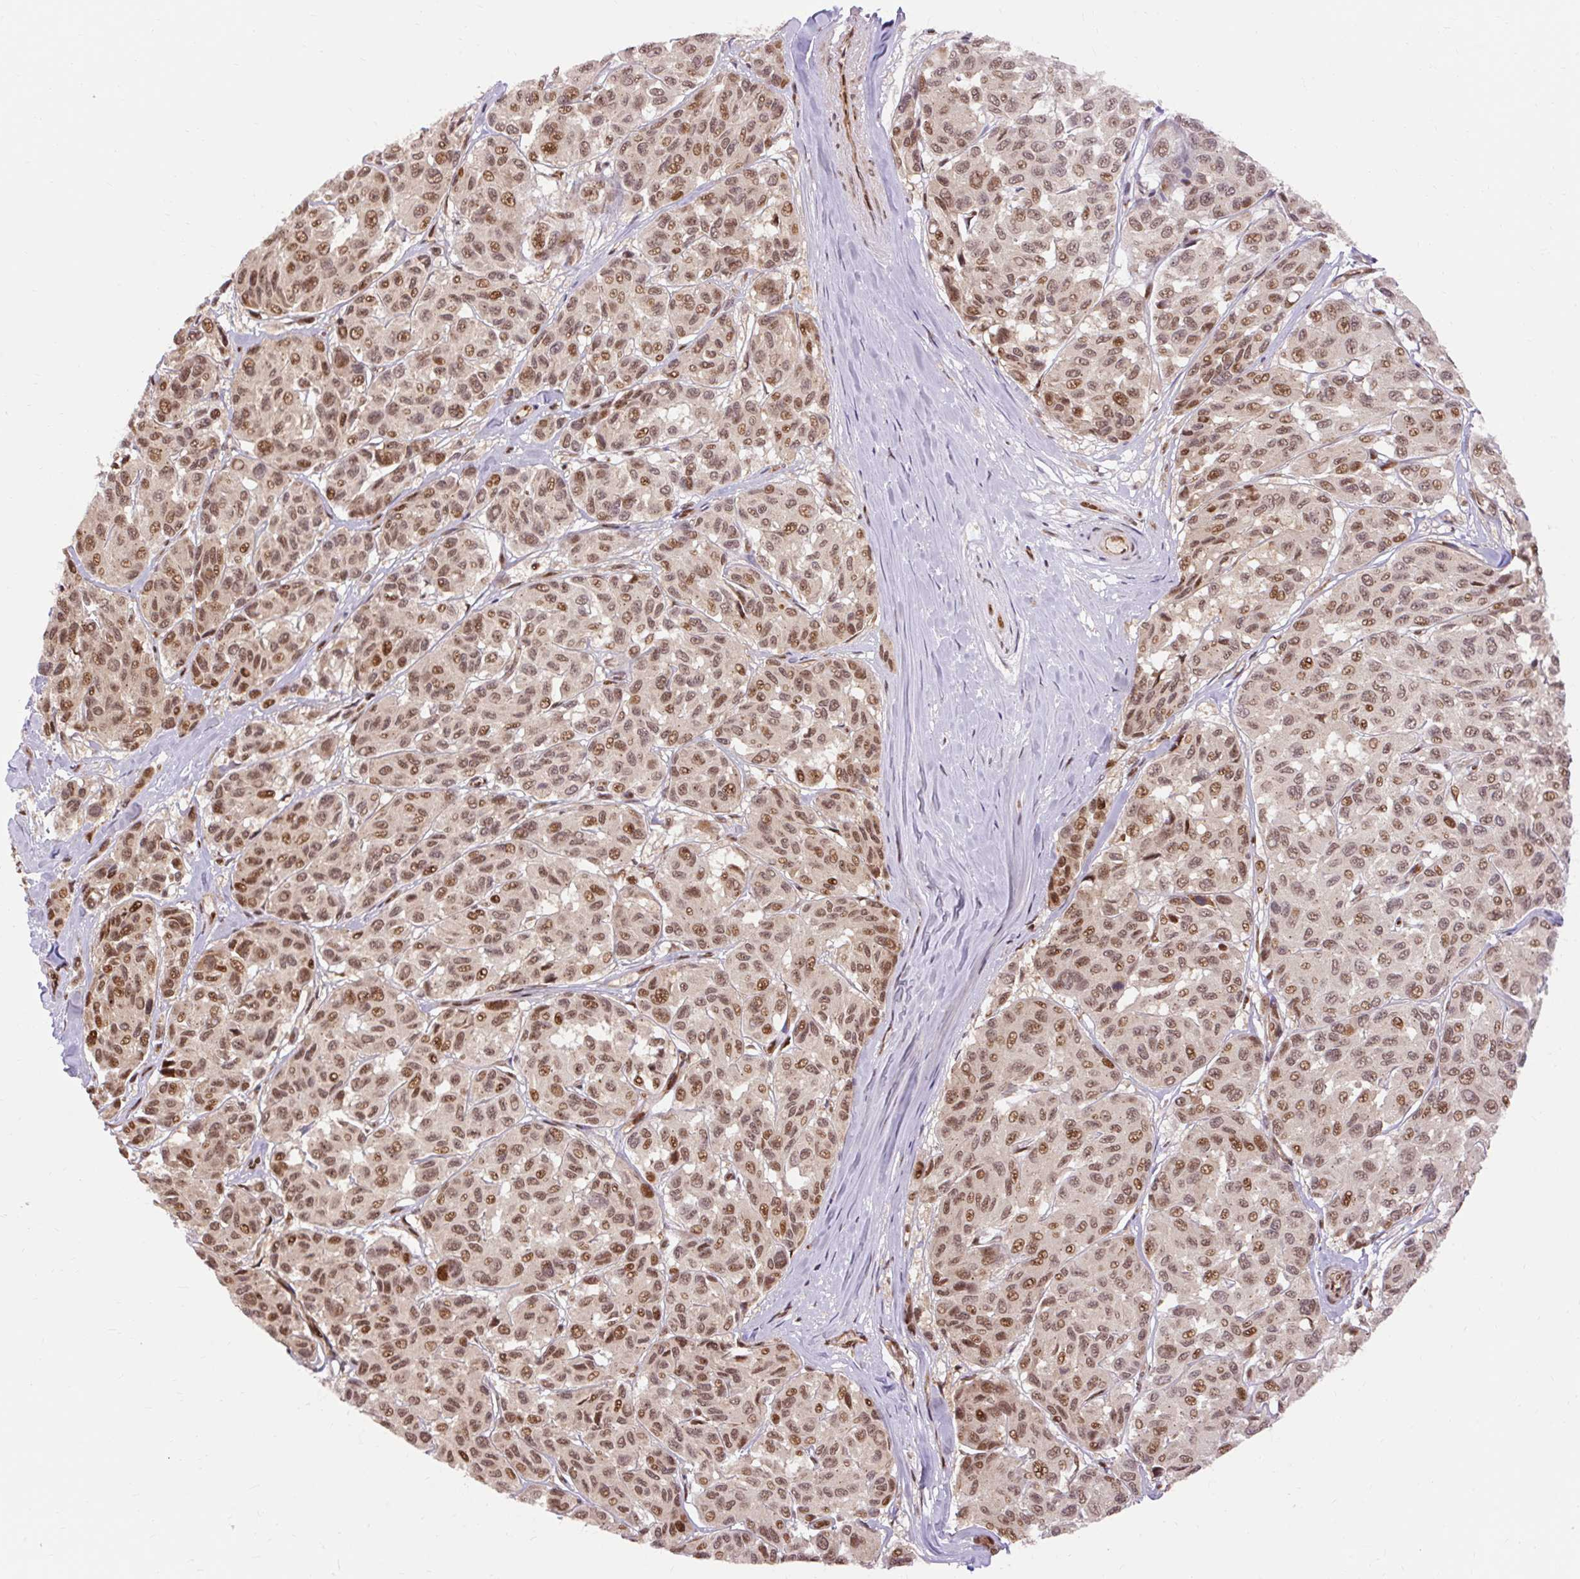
{"staining": {"intensity": "moderate", "quantity": ">75%", "location": "nuclear"}, "tissue": "melanoma", "cell_type": "Tumor cells", "image_type": "cancer", "snomed": [{"axis": "morphology", "description": "Malignant melanoma, NOS"}, {"axis": "topography", "description": "Skin"}], "caption": "Malignant melanoma was stained to show a protein in brown. There is medium levels of moderate nuclear positivity in approximately >75% of tumor cells.", "gene": "MECOM", "patient": {"sex": "female", "age": 66}}